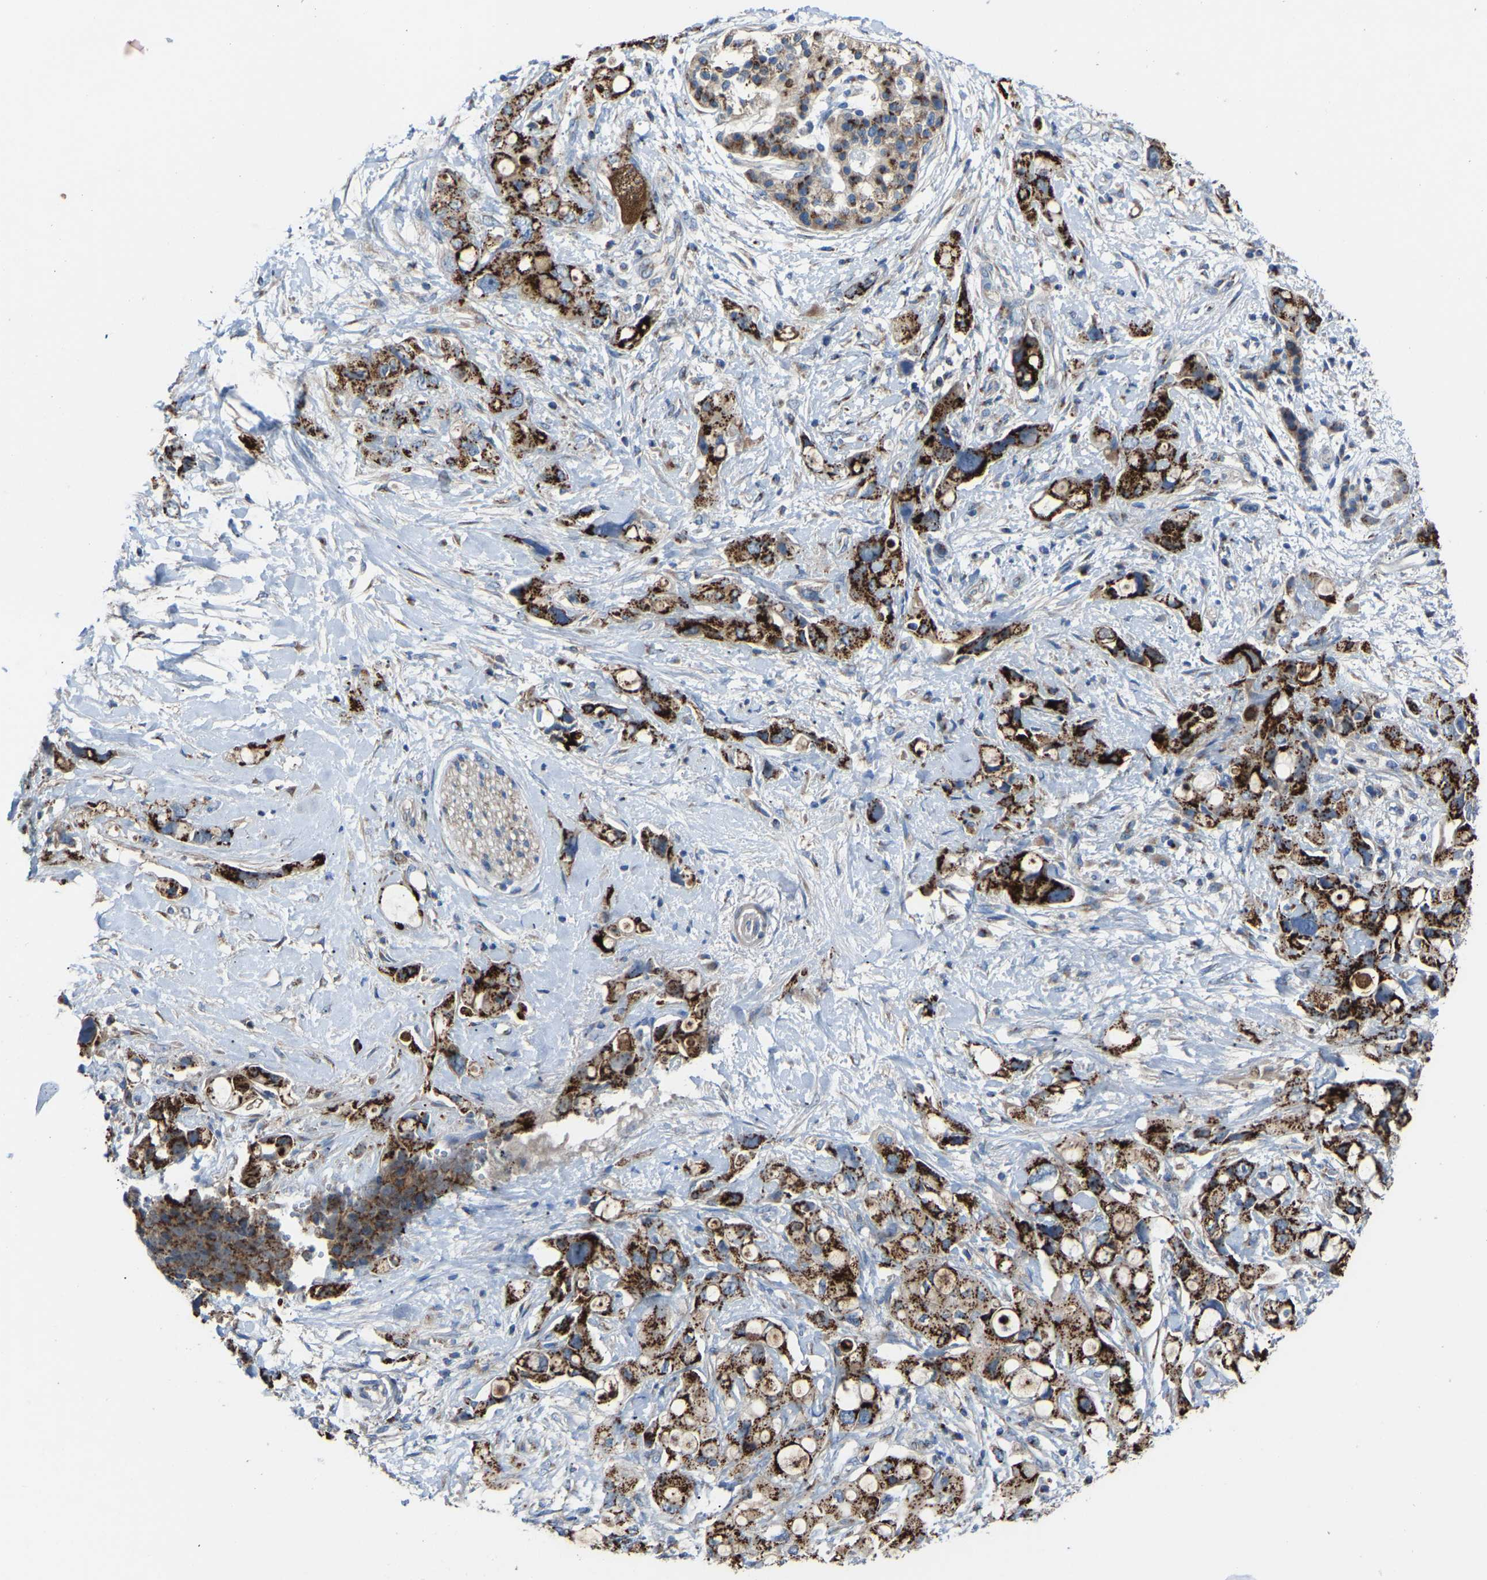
{"staining": {"intensity": "strong", "quantity": ">75%", "location": "cytoplasmic/membranous"}, "tissue": "pancreatic cancer", "cell_type": "Tumor cells", "image_type": "cancer", "snomed": [{"axis": "morphology", "description": "Adenocarcinoma, NOS"}, {"axis": "topography", "description": "Pancreas"}], "caption": "Protein expression analysis of human pancreatic adenocarcinoma reveals strong cytoplasmic/membranous staining in about >75% of tumor cells.", "gene": "CANT1", "patient": {"sex": "female", "age": 56}}